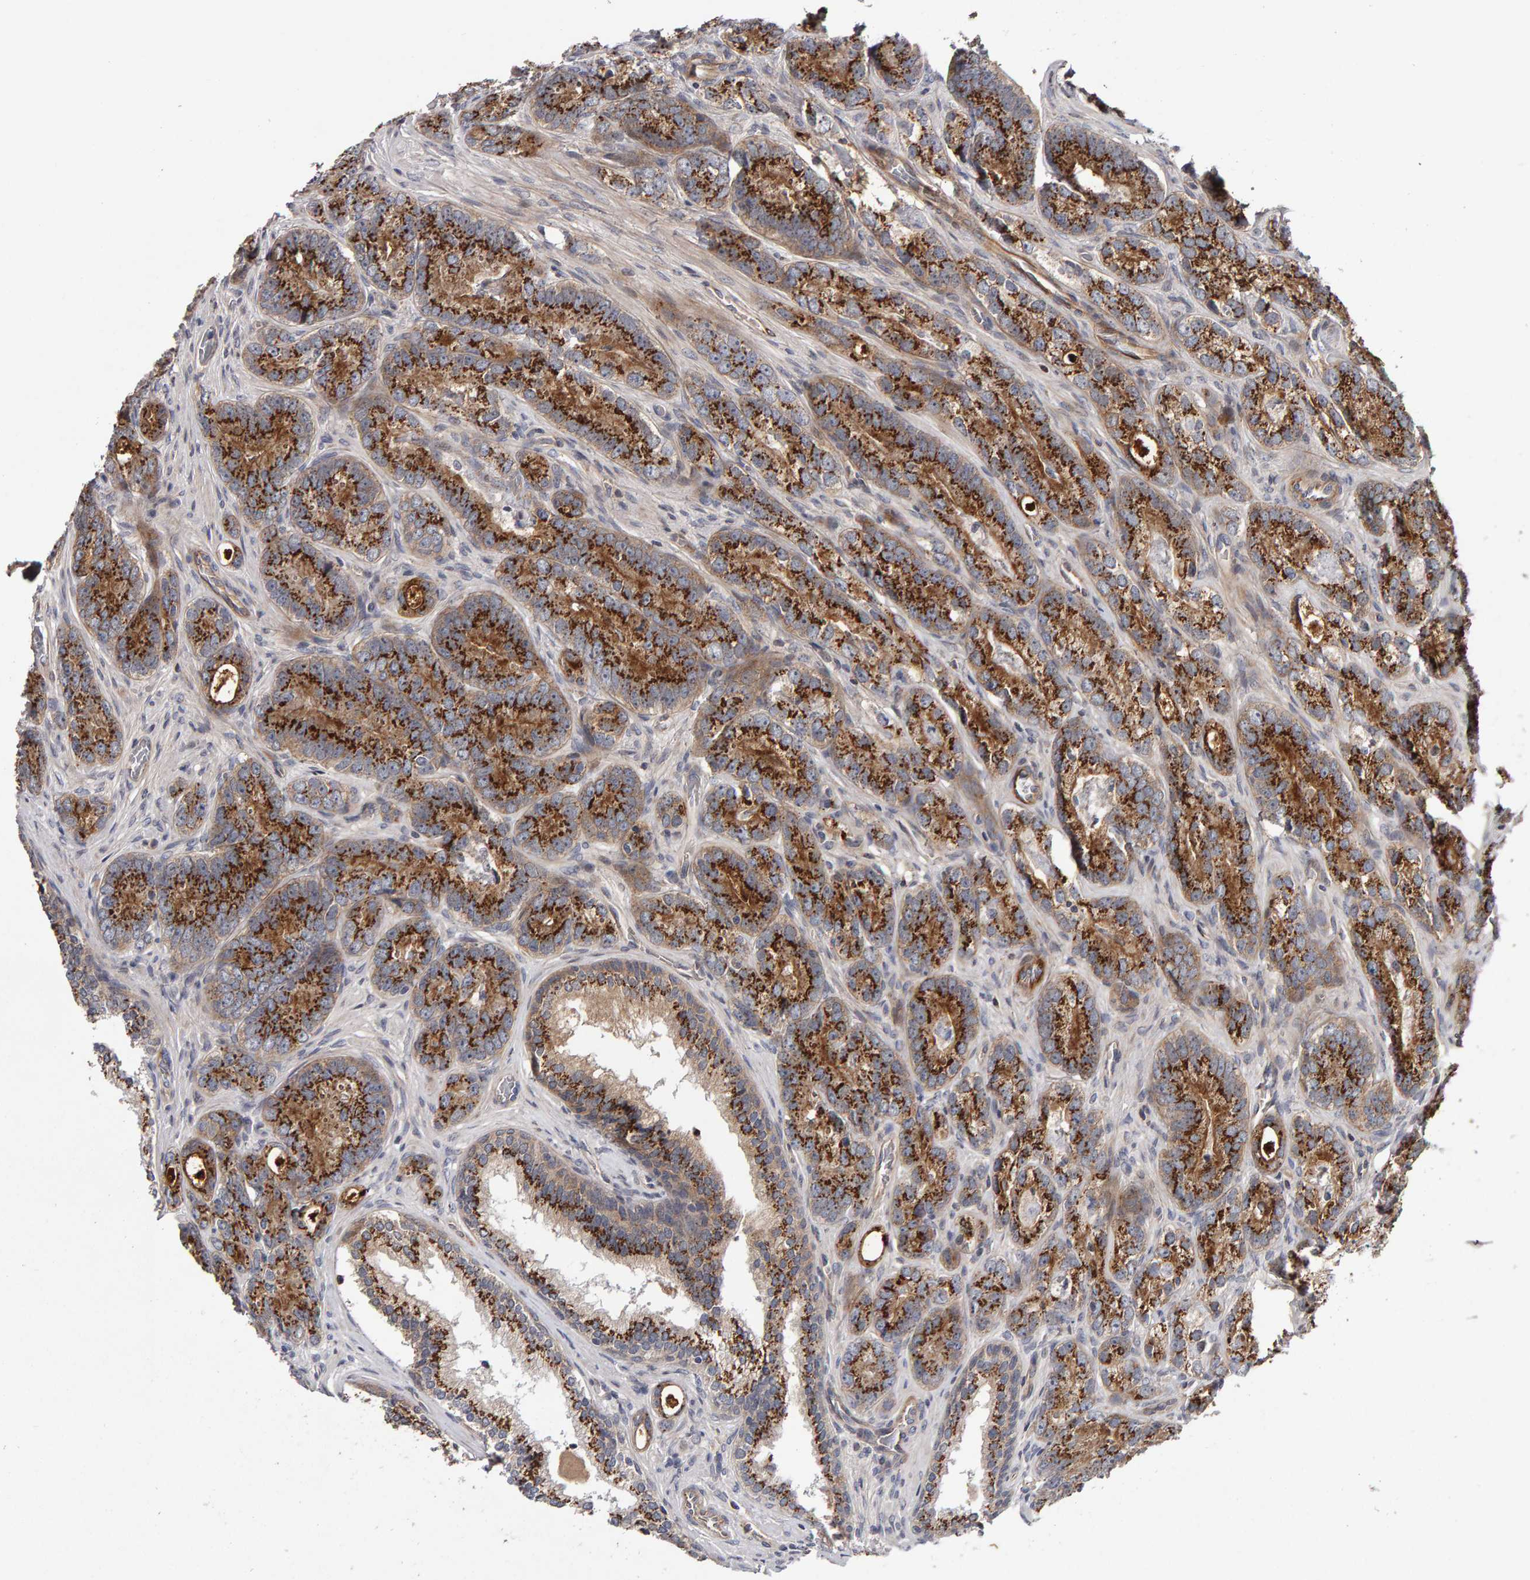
{"staining": {"intensity": "strong", "quantity": ">75%", "location": "cytoplasmic/membranous"}, "tissue": "prostate cancer", "cell_type": "Tumor cells", "image_type": "cancer", "snomed": [{"axis": "morphology", "description": "Adenocarcinoma, High grade"}, {"axis": "topography", "description": "Prostate"}], "caption": "Protein analysis of adenocarcinoma (high-grade) (prostate) tissue demonstrates strong cytoplasmic/membranous expression in about >75% of tumor cells.", "gene": "CANT1", "patient": {"sex": "male", "age": 56}}